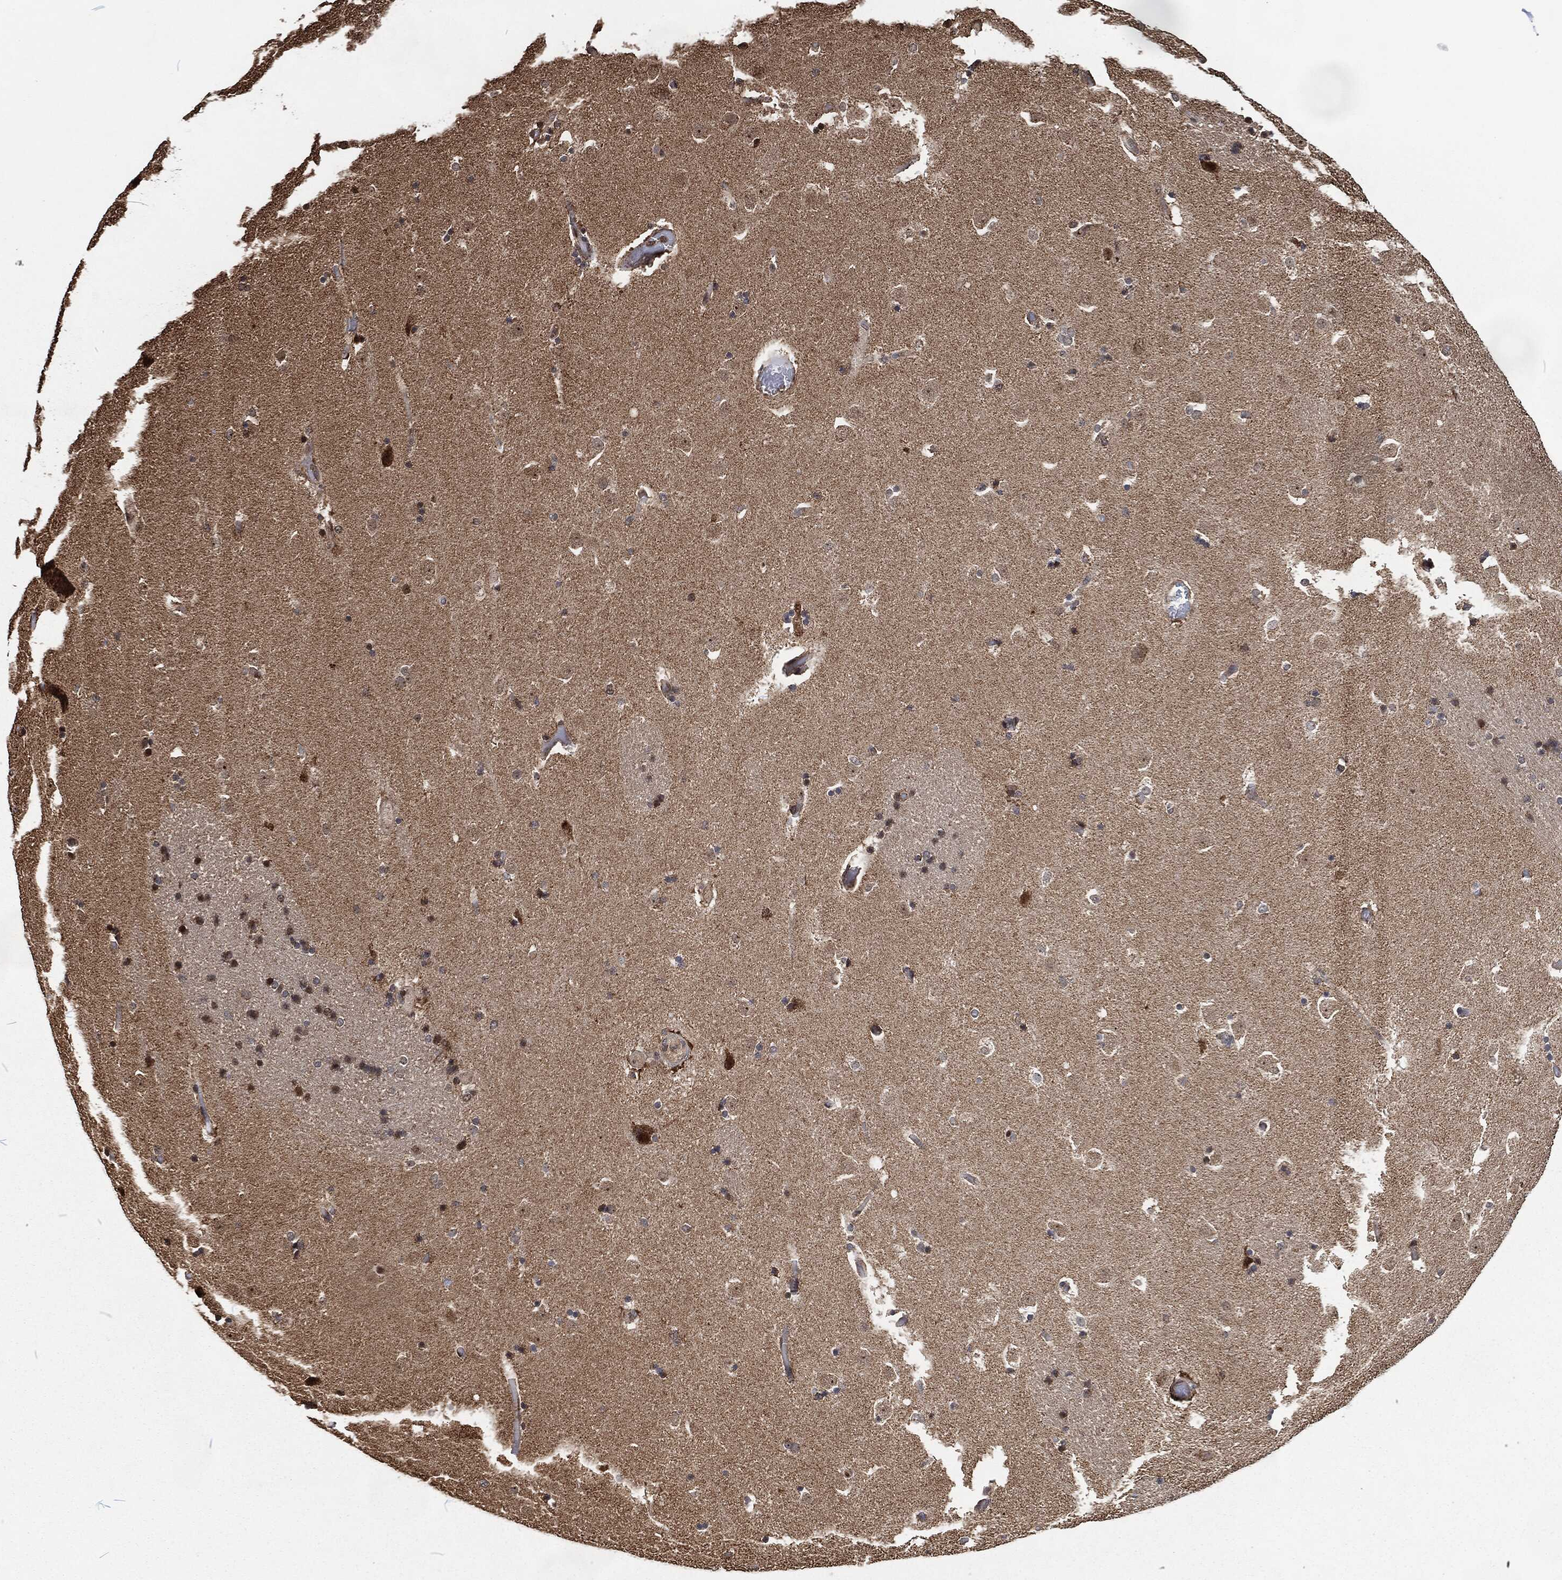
{"staining": {"intensity": "negative", "quantity": "none", "location": "none"}, "tissue": "caudate", "cell_type": "Glial cells", "image_type": "normal", "snomed": [{"axis": "morphology", "description": "Normal tissue, NOS"}, {"axis": "topography", "description": "Lateral ventricle wall"}], "caption": "The micrograph demonstrates no significant positivity in glial cells of caudate.", "gene": "SNAI1", "patient": {"sex": "male", "age": 51}}